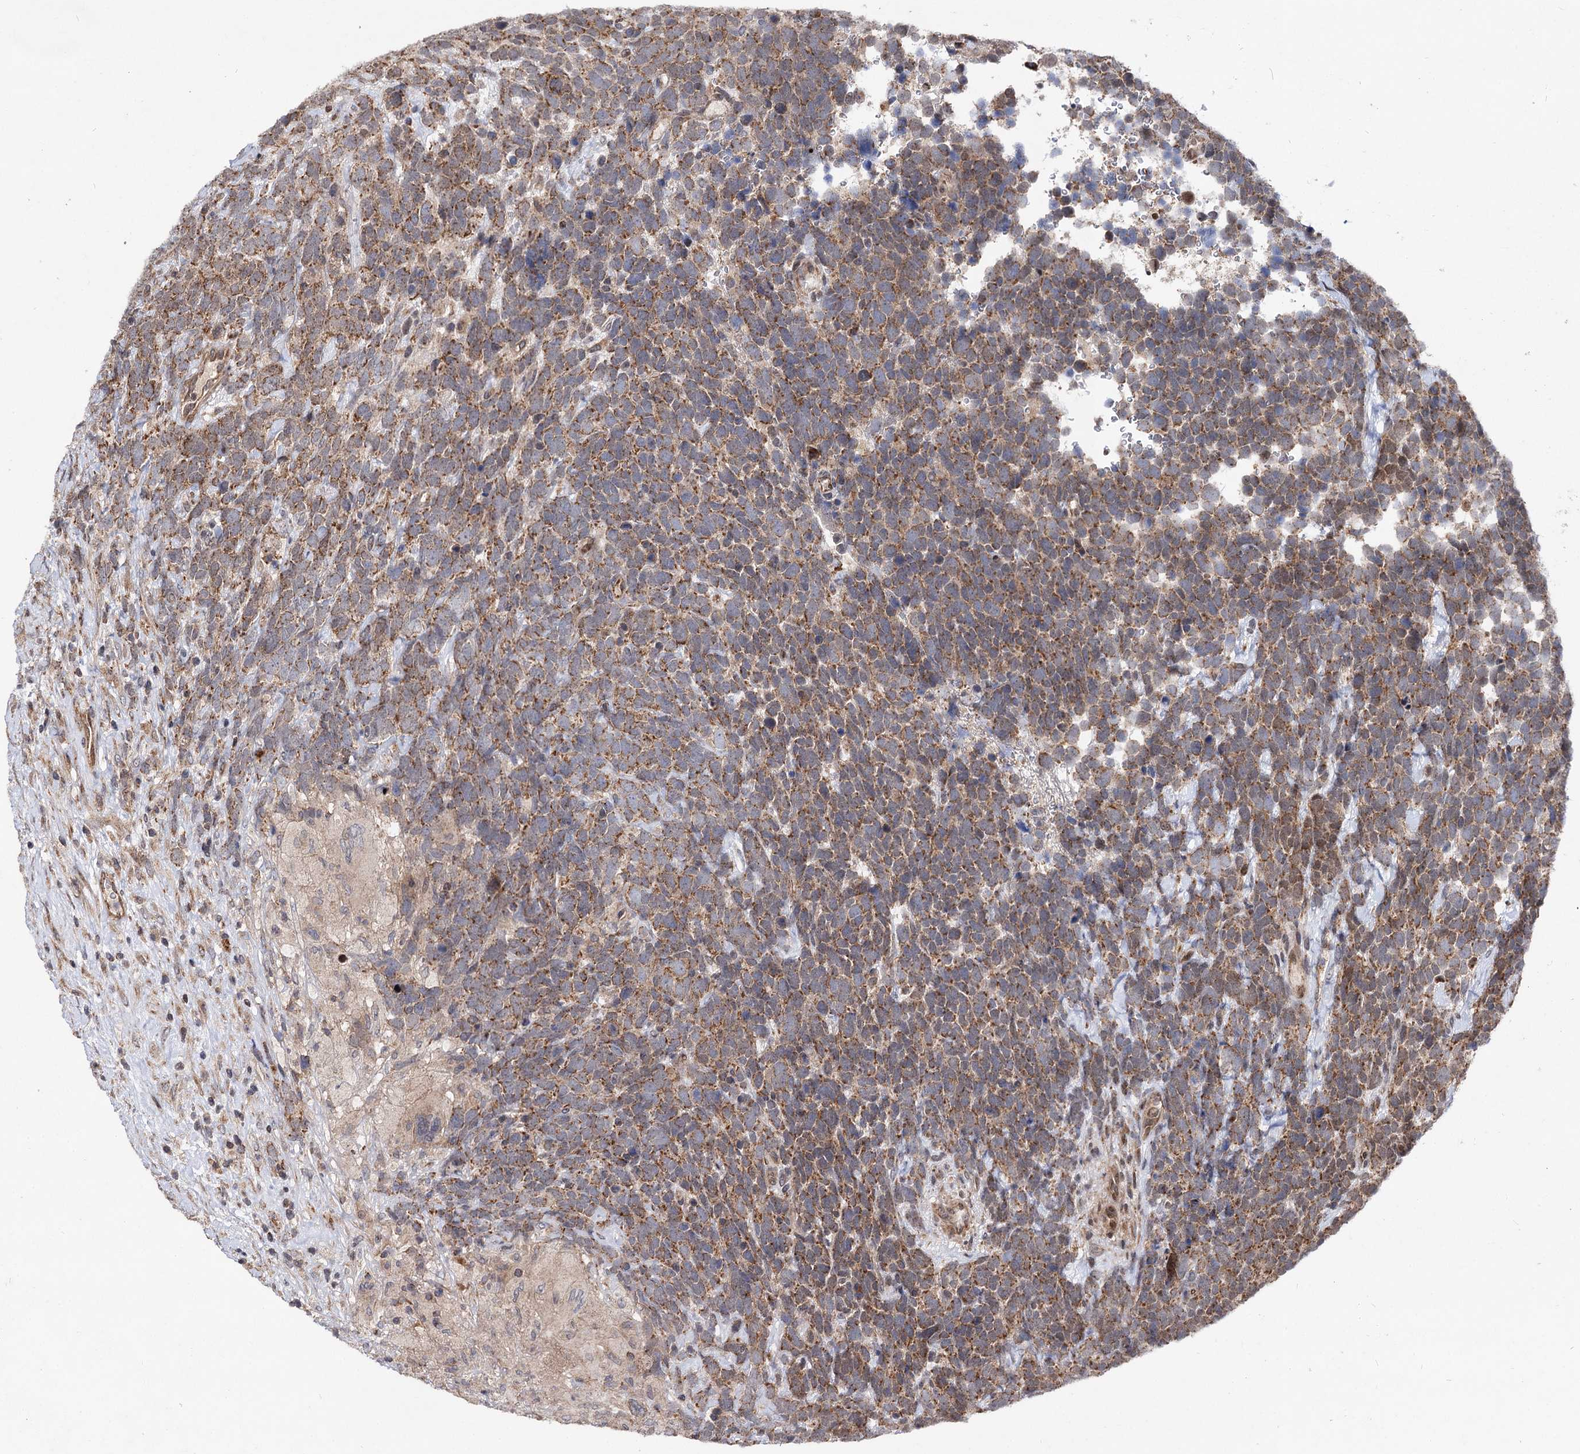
{"staining": {"intensity": "moderate", "quantity": ">75%", "location": "cytoplasmic/membranous"}, "tissue": "urothelial cancer", "cell_type": "Tumor cells", "image_type": "cancer", "snomed": [{"axis": "morphology", "description": "Urothelial carcinoma, High grade"}, {"axis": "topography", "description": "Urinary bladder"}], "caption": "A micrograph of urothelial cancer stained for a protein demonstrates moderate cytoplasmic/membranous brown staining in tumor cells. (brown staining indicates protein expression, while blue staining denotes nuclei).", "gene": "CEP76", "patient": {"sex": "female", "age": 82}}